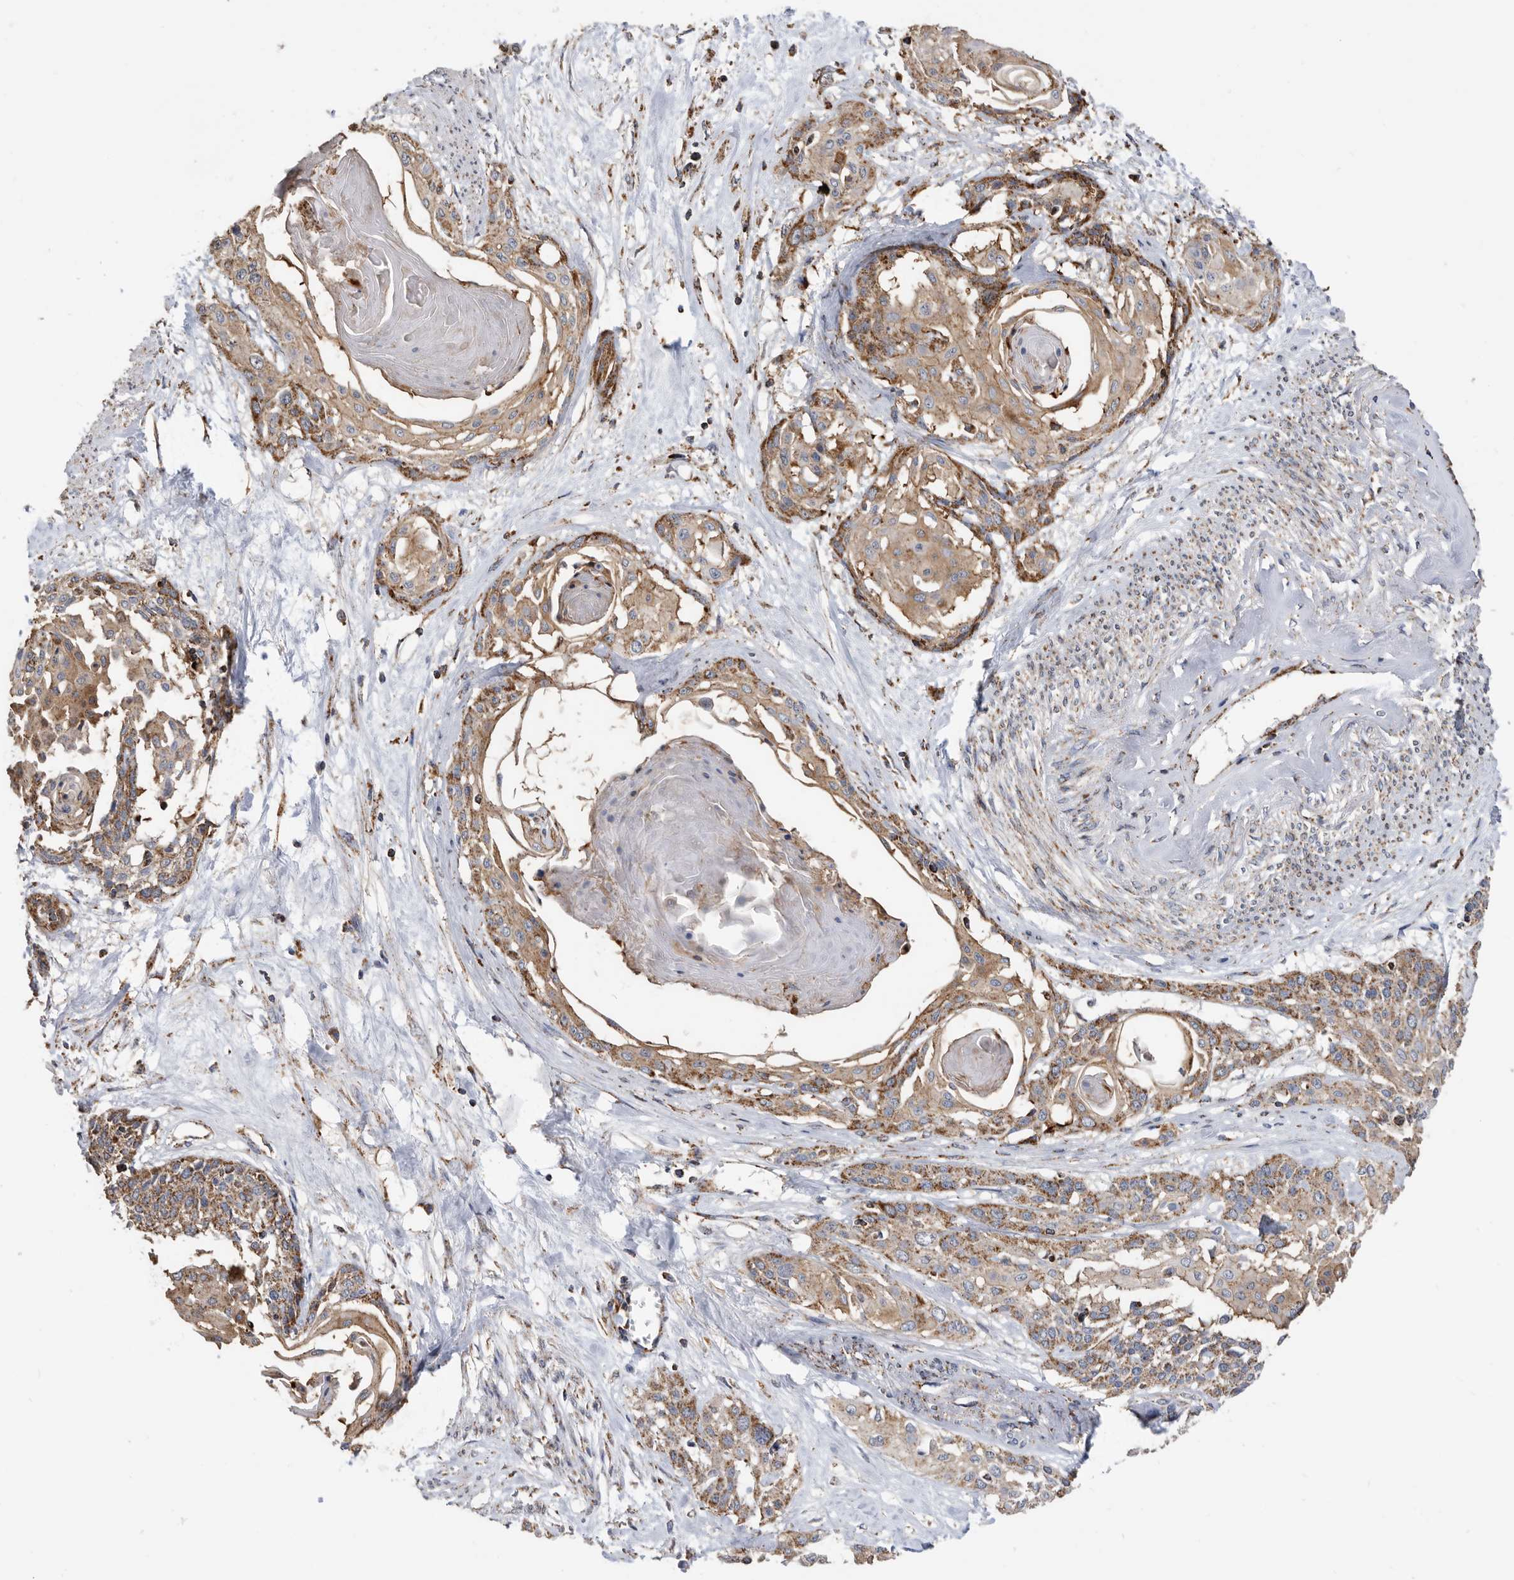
{"staining": {"intensity": "moderate", "quantity": ">75%", "location": "cytoplasmic/membranous"}, "tissue": "cervical cancer", "cell_type": "Tumor cells", "image_type": "cancer", "snomed": [{"axis": "morphology", "description": "Squamous cell carcinoma, NOS"}, {"axis": "topography", "description": "Cervix"}], "caption": "Tumor cells display moderate cytoplasmic/membranous expression in approximately >75% of cells in squamous cell carcinoma (cervical).", "gene": "WFDC1", "patient": {"sex": "female", "age": 57}}